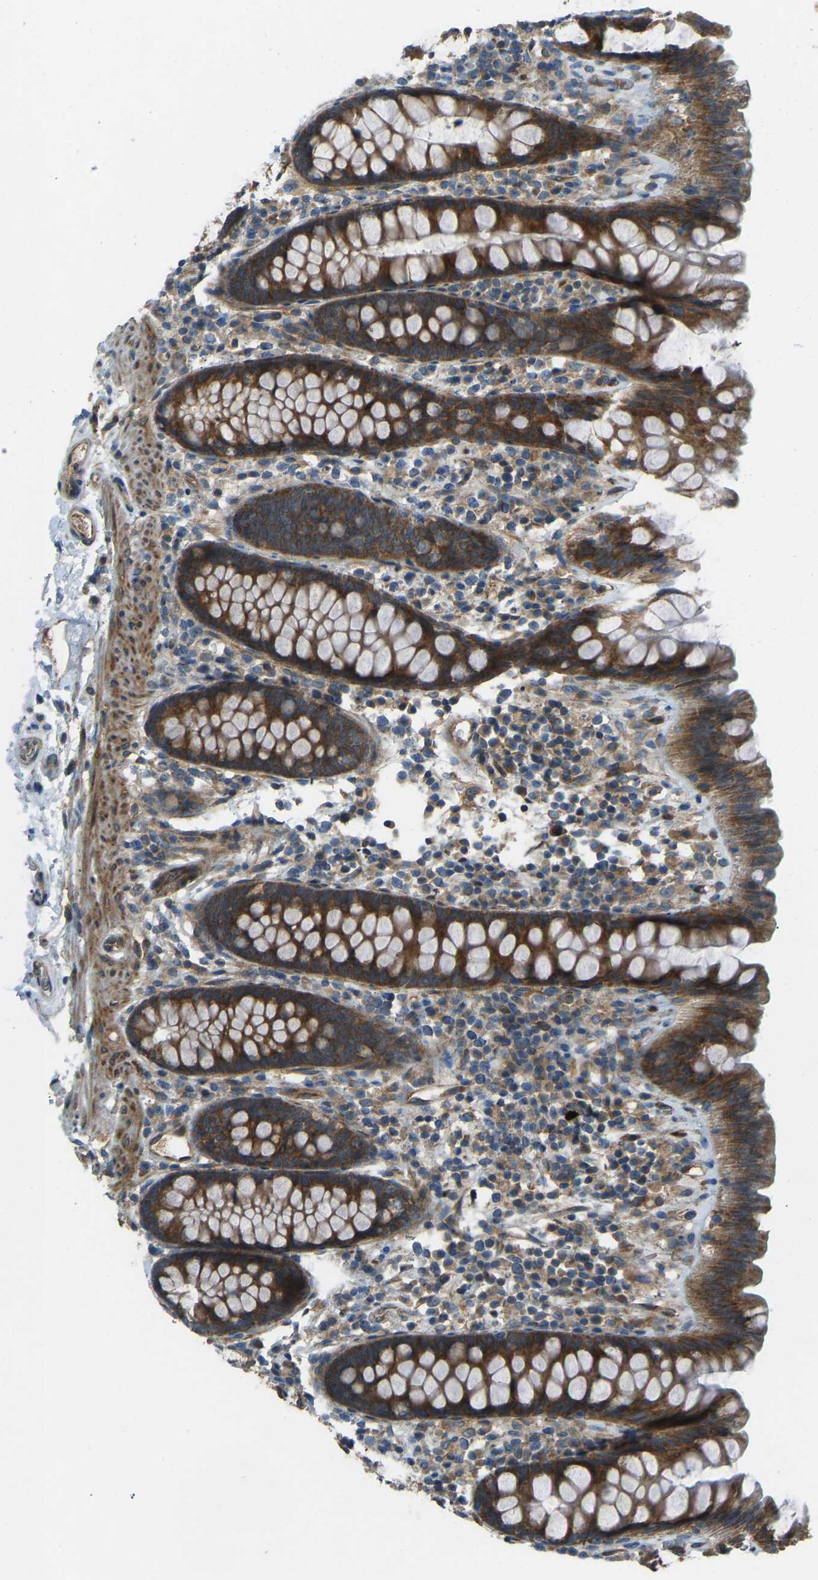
{"staining": {"intensity": "moderate", "quantity": ">75%", "location": "cytoplasmic/membranous"}, "tissue": "colon", "cell_type": "Endothelial cells", "image_type": "normal", "snomed": [{"axis": "morphology", "description": "Normal tissue, NOS"}, {"axis": "topography", "description": "Colon"}], "caption": "Protein expression analysis of unremarkable colon exhibits moderate cytoplasmic/membranous expression in about >75% of endothelial cells.", "gene": "STAU2", "patient": {"sex": "female", "age": 80}}